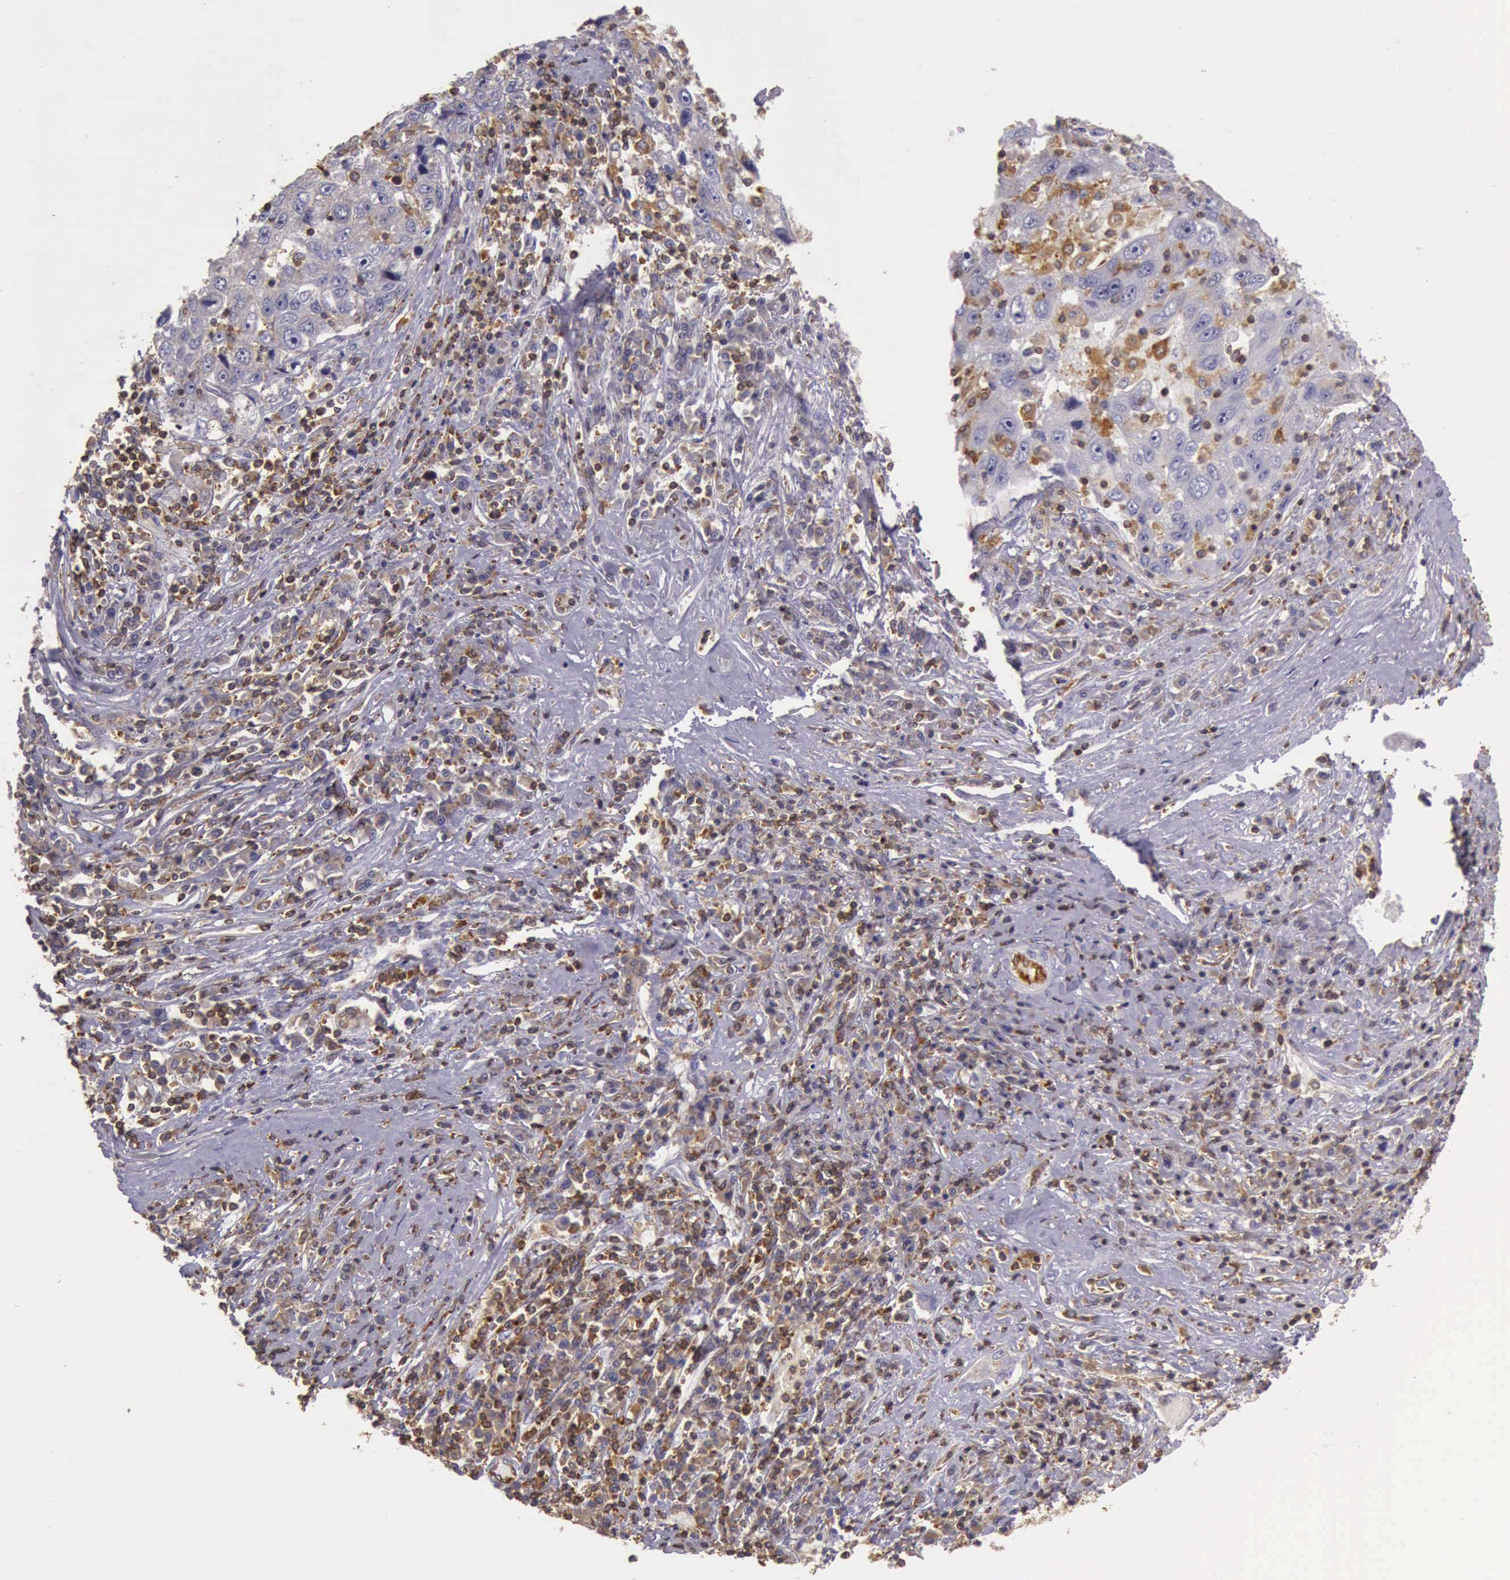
{"staining": {"intensity": "negative", "quantity": "none", "location": "none"}, "tissue": "liver cancer", "cell_type": "Tumor cells", "image_type": "cancer", "snomed": [{"axis": "morphology", "description": "Carcinoma, Hepatocellular, NOS"}, {"axis": "topography", "description": "Liver"}], "caption": "Liver cancer stained for a protein using immunohistochemistry (IHC) shows no positivity tumor cells.", "gene": "ARHGAP4", "patient": {"sex": "male", "age": 49}}